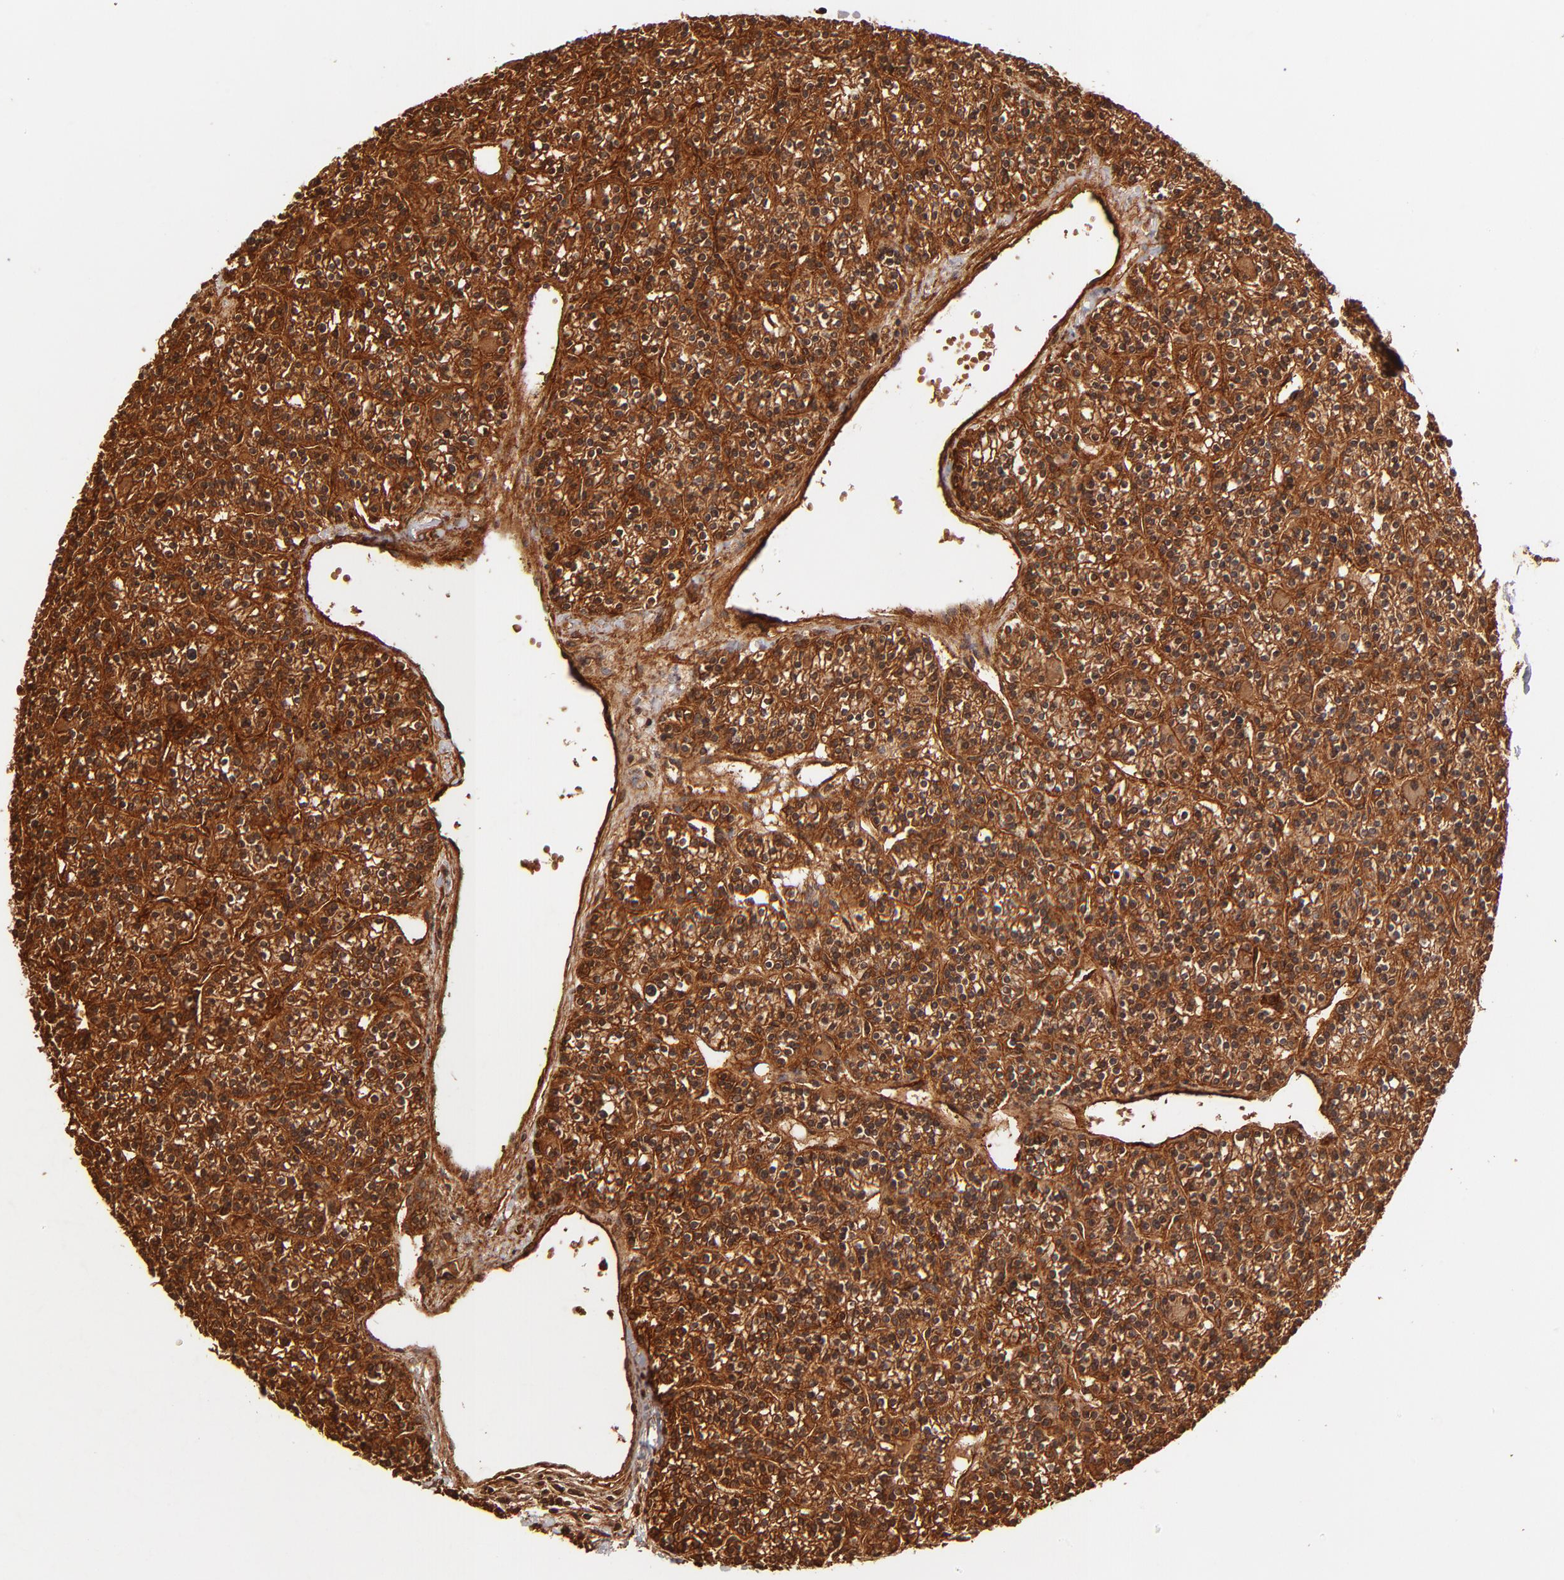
{"staining": {"intensity": "strong", "quantity": ">75%", "location": "cytoplasmic/membranous,nuclear"}, "tissue": "parathyroid gland", "cell_type": "Glandular cells", "image_type": "normal", "snomed": [{"axis": "morphology", "description": "Normal tissue, NOS"}, {"axis": "topography", "description": "Parathyroid gland"}], "caption": "Immunohistochemistry (IHC) (DAB (3,3'-diaminobenzidine)) staining of unremarkable human parathyroid gland reveals strong cytoplasmic/membranous,nuclear protein positivity in approximately >75% of glandular cells.", "gene": "ITGB1", "patient": {"sex": "female", "age": 50}}